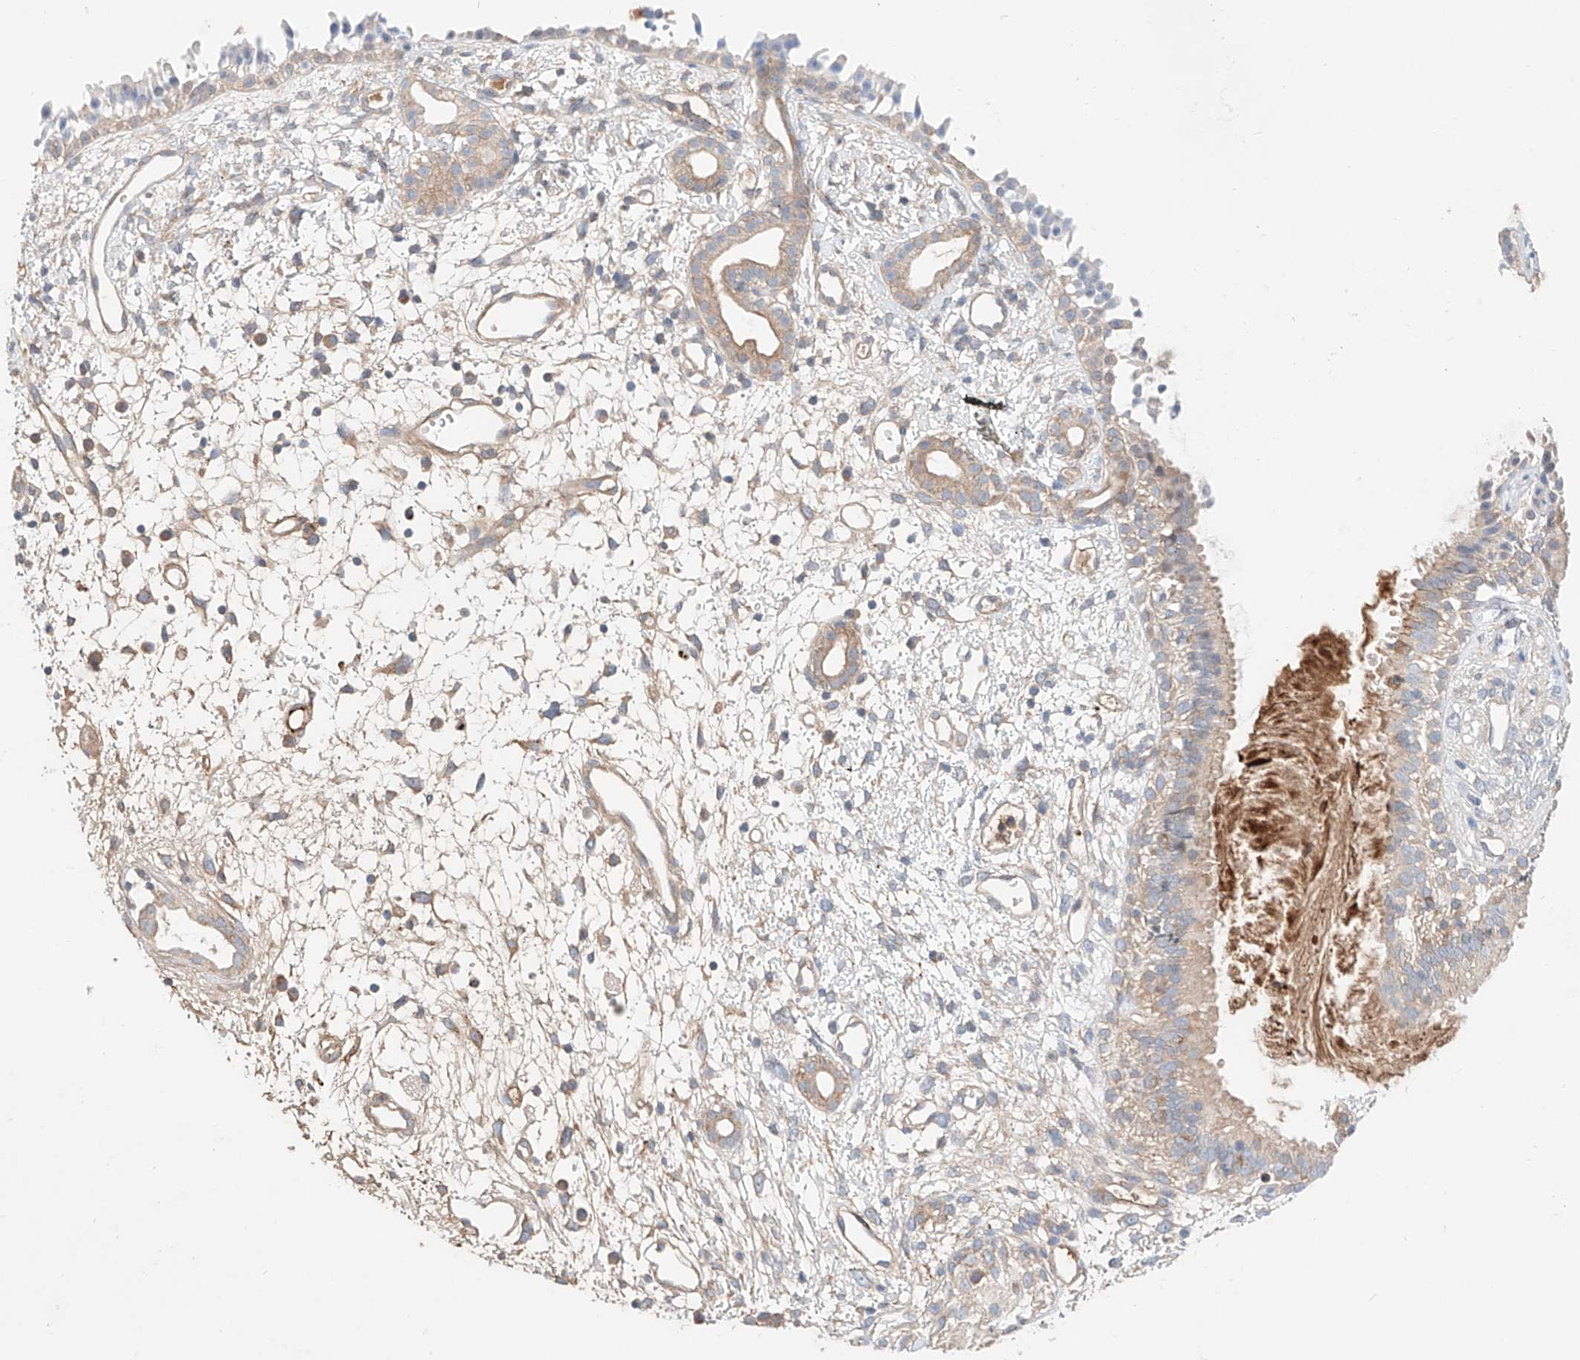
{"staining": {"intensity": "weak", "quantity": ">75%", "location": "cytoplasmic/membranous"}, "tissue": "nasopharynx", "cell_type": "Respiratory epithelial cells", "image_type": "normal", "snomed": [{"axis": "morphology", "description": "Normal tissue, NOS"}, {"axis": "topography", "description": "Nasopharynx"}], "caption": "About >75% of respiratory epithelial cells in normal nasopharynx show weak cytoplasmic/membranous protein positivity as visualized by brown immunohistochemical staining.", "gene": "PGGT1B", "patient": {"sex": "male", "age": 22}}